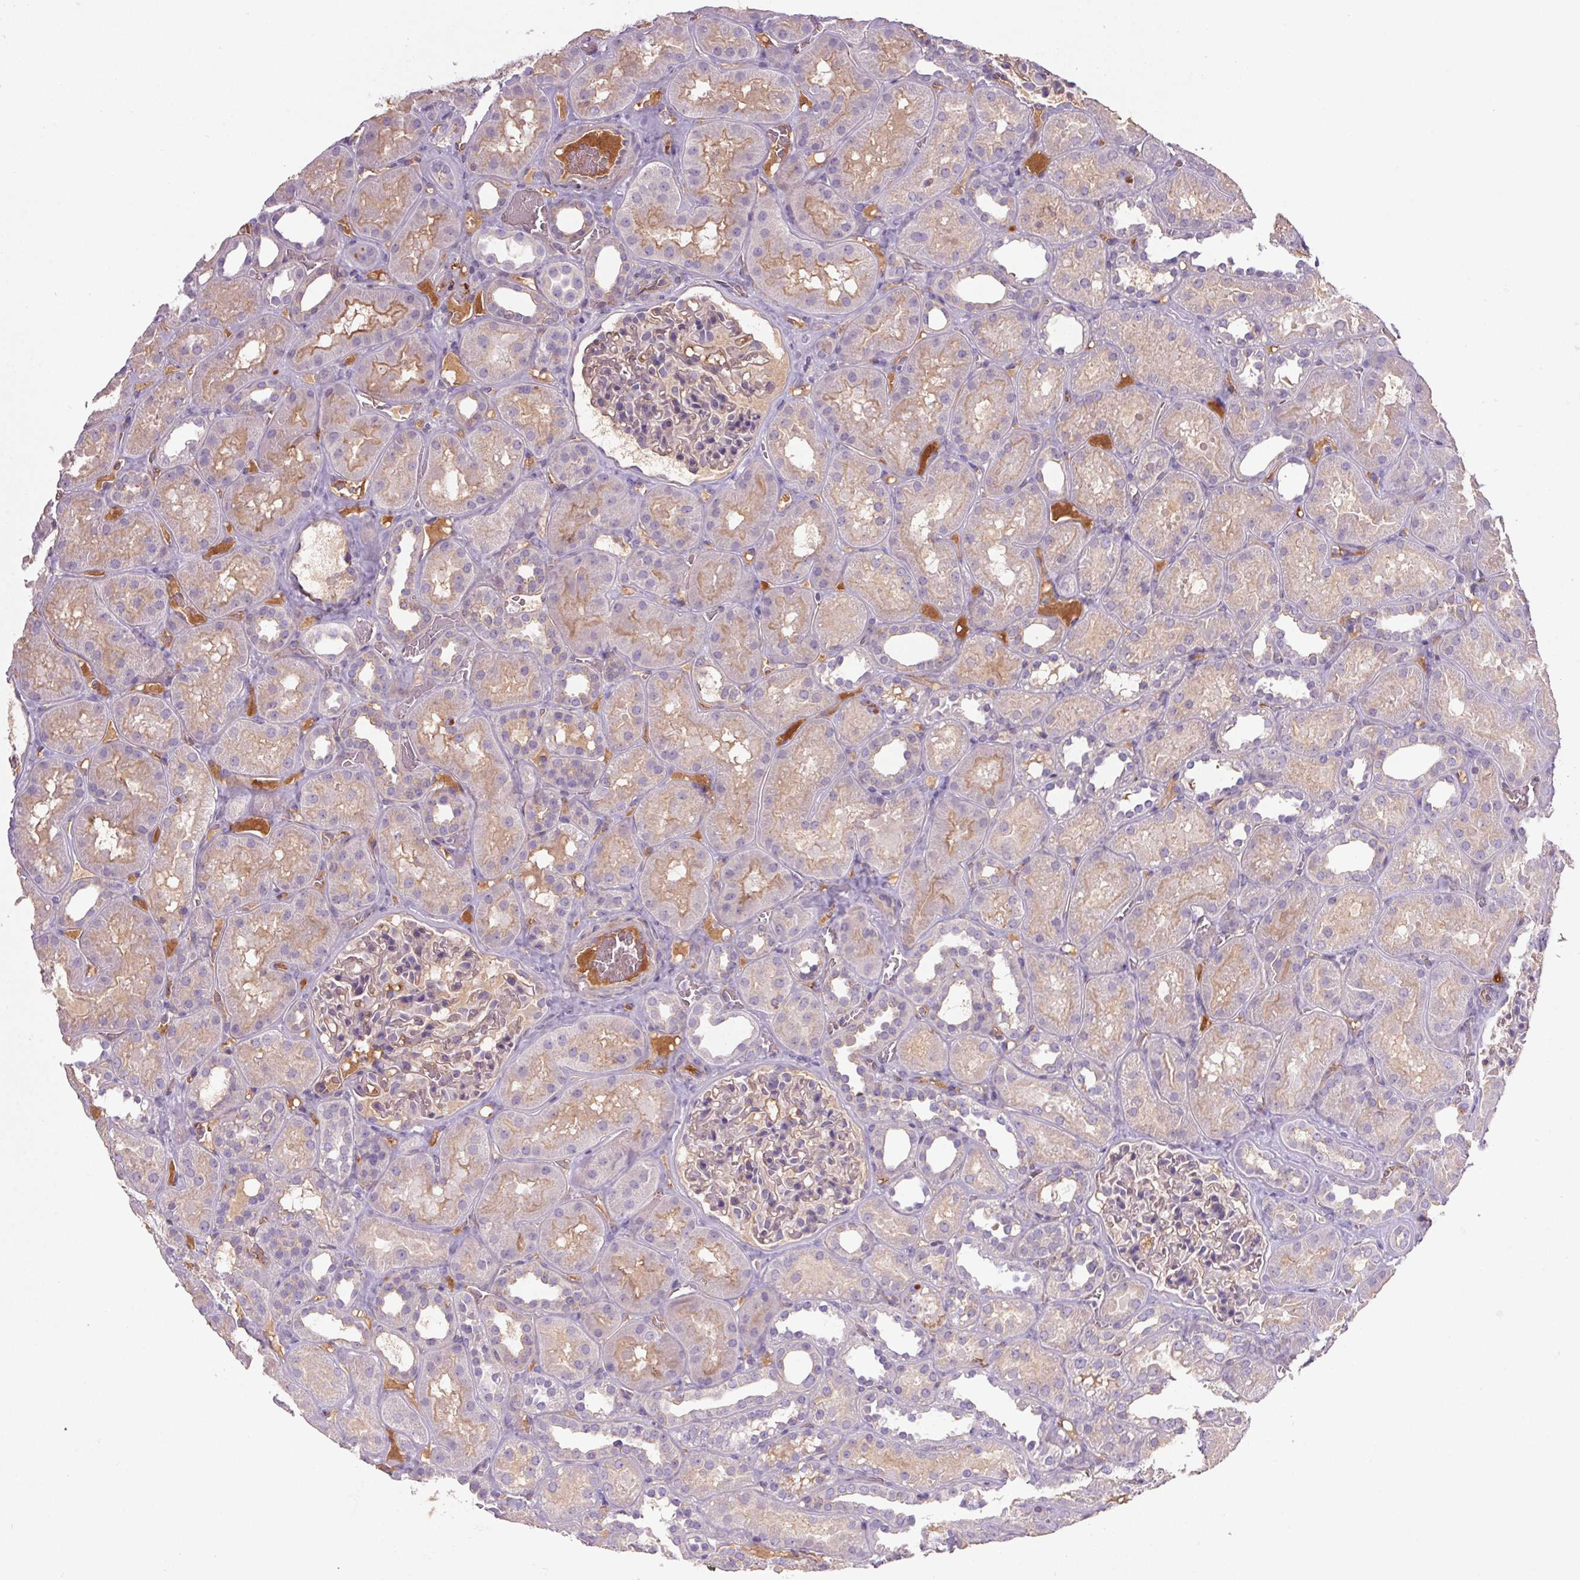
{"staining": {"intensity": "negative", "quantity": "none", "location": "none"}, "tissue": "kidney", "cell_type": "Cells in glomeruli", "image_type": "normal", "snomed": [{"axis": "morphology", "description": "Normal tissue, NOS"}, {"axis": "topography", "description": "Kidney"}], "caption": "This is an immunohistochemistry photomicrograph of benign kidney. There is no staining in cells in glomeruli.", "gene": "APOC4", "patient": {"sex": "female", "age": 41}}